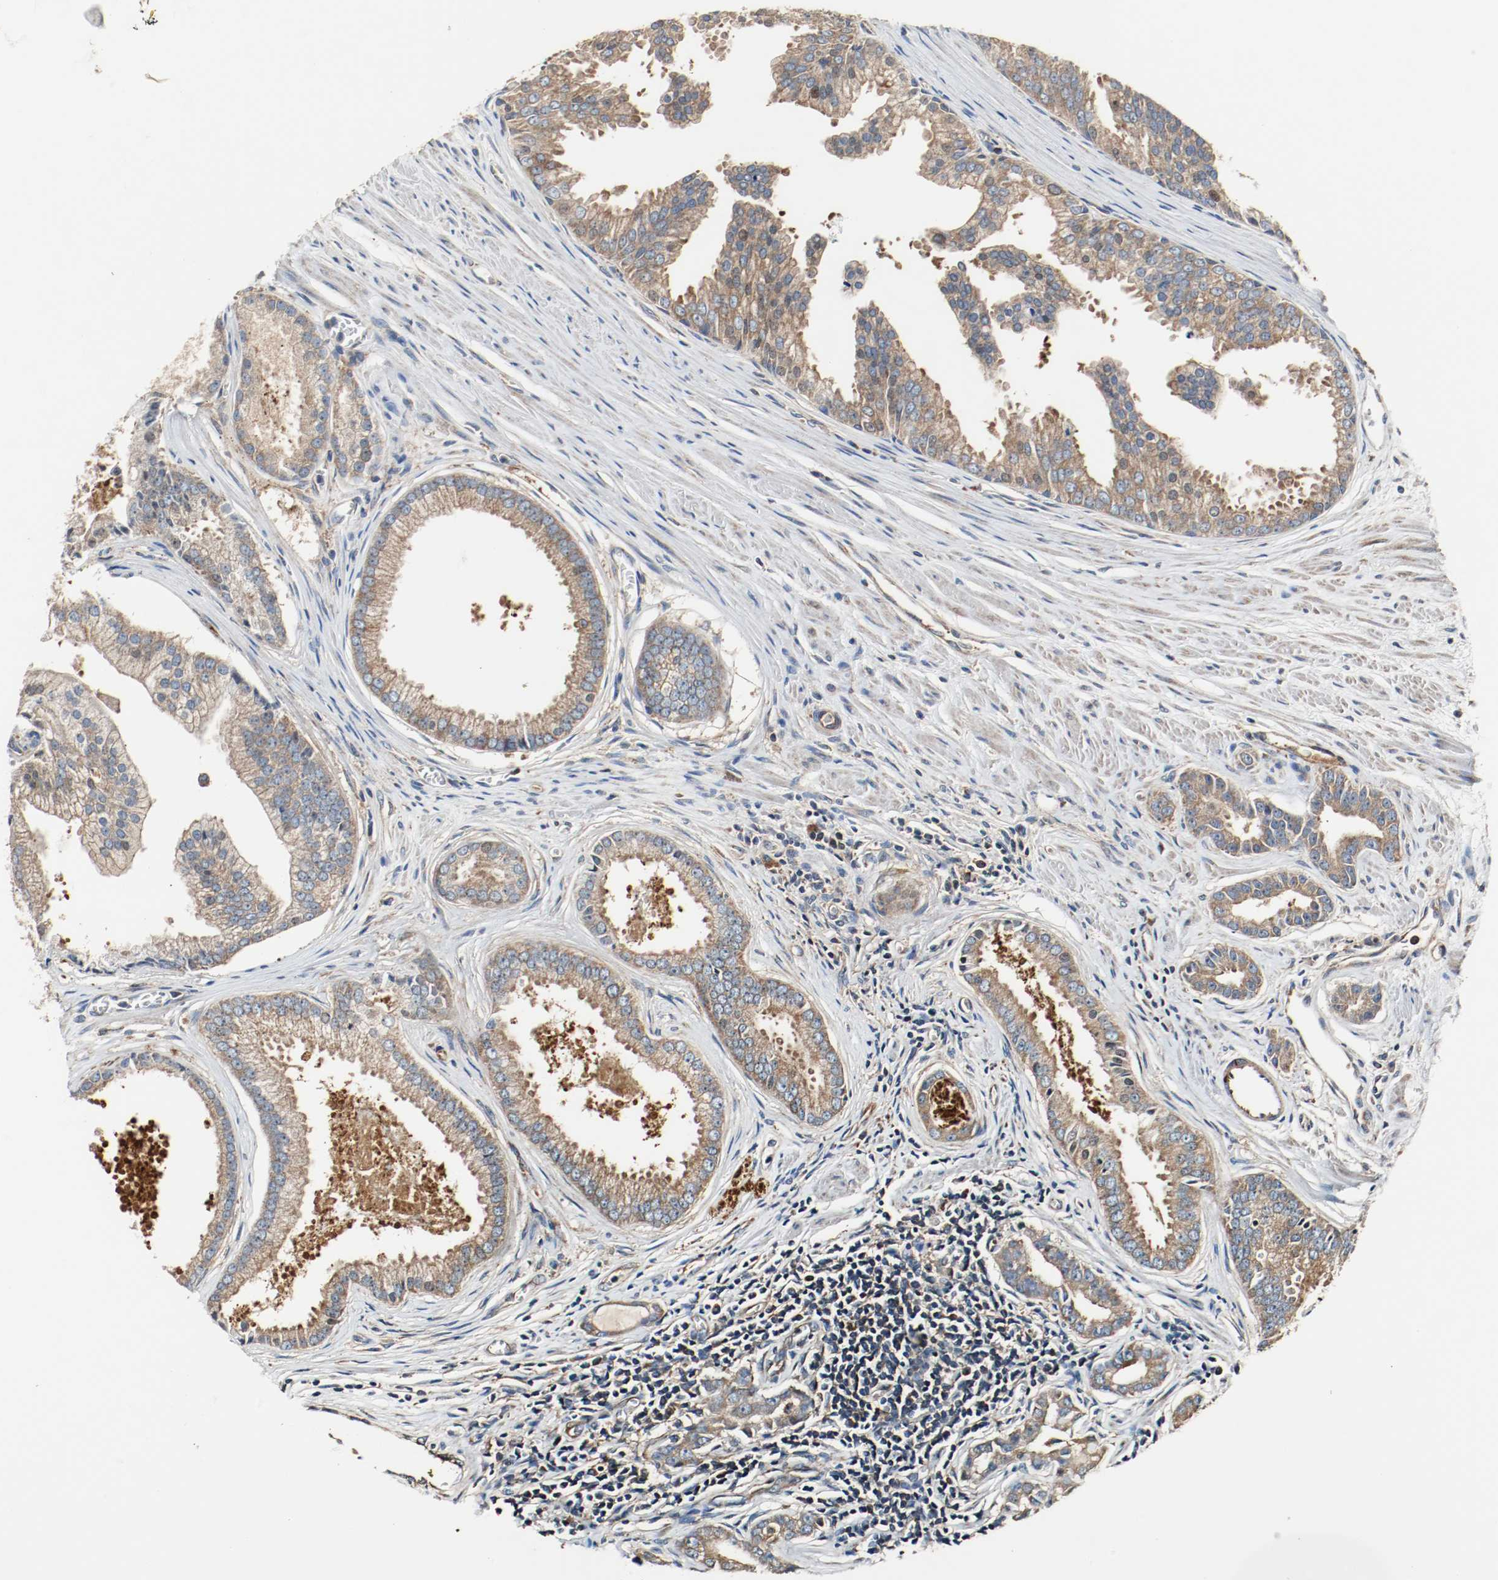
{"staining": {"intensity": "moderate", "quantity": ">75%", "location": "cytoplasmic/membranous"}, "tissue": "prostate cancer", "cell_type": "Tumor cells", "image_type": "cancer", "snomed": [{"axis": "morphology", "description": "Adenocarcinoma, High grade"}, {"axis": "topography", "description": "Prostate"}], "caption": "Prostate cancer (high-grade adenocarcinoma) stained with a protein marker exhibits moderate staining in tumor cells.", "gene": "TUBA3D", "patient": {"sex": "male", "age": 67}}